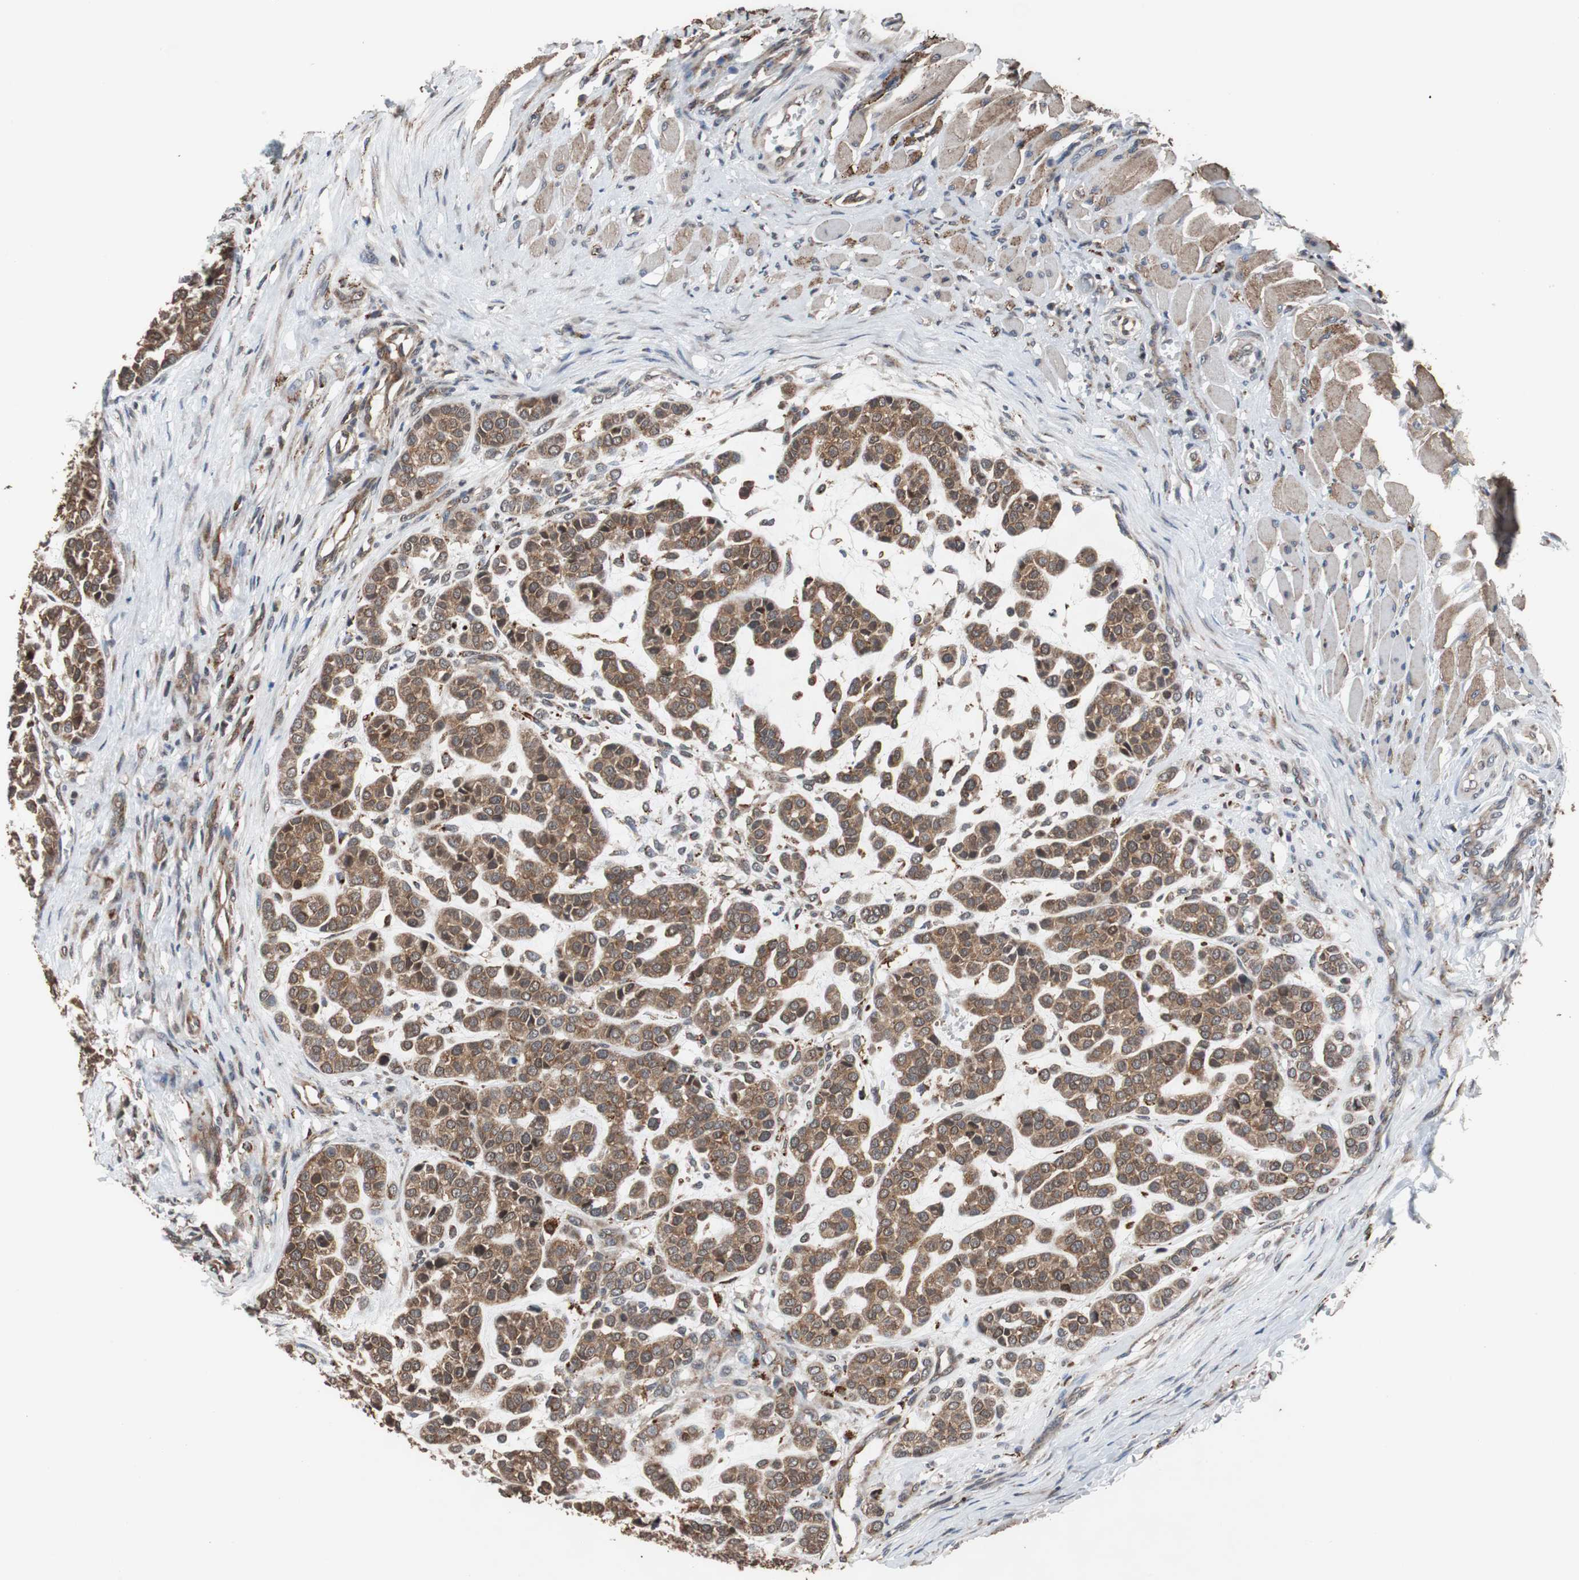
{"staining": {"intensity": "moderate", "quantity": ">75%", "location": "cytoplasmic/membranous"}, "tissue": "head and neck cancer", "cell_type": "Tumor cells", "image_type": "cancer", "snomed": [{"axis": "morphology", "description": "Adenocarcinoma, NOS"}, {"axis": "morphology", "description": "Adenoma, NOS"}, {"axis": "topography", "description": "Head-Neck"}], "caption": "This image exhibits immunohistochemistry (IHC) staining of human adenocarcinoma (head and neck), with medium moderate cytoplasmic/membranous positivity in about >75% of tumor cells.", "gene": "USP10", "patient": {"sex": "female", "age": 55}}